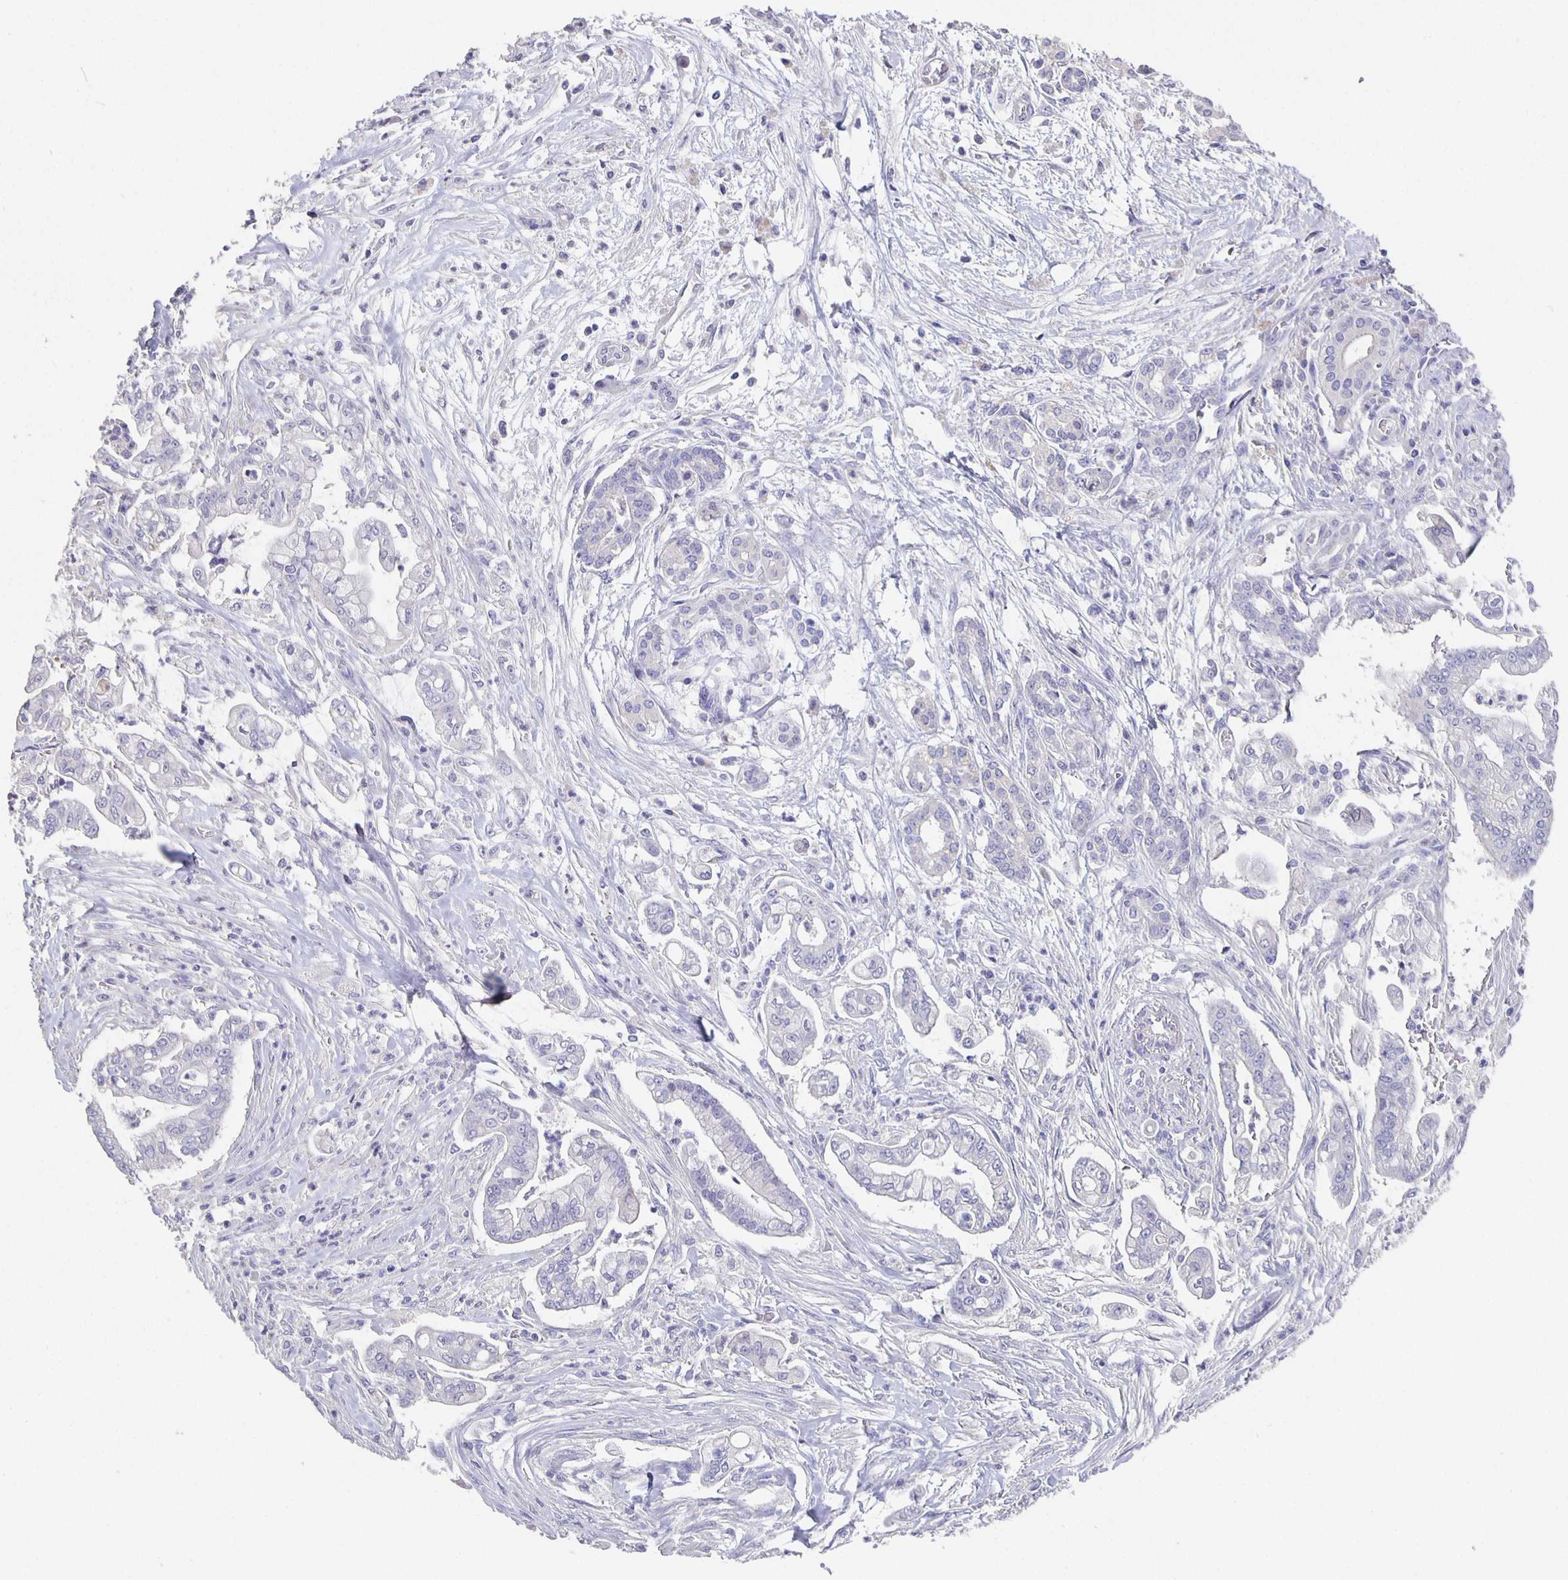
{"staining": {"intensity": "negative", "quantity": "none", "location": "none"}, "tissue": "pancreatic cancer", "cell_type": "Tumor cells", "image_type": "cancer", "snomed": [{"axis": "morphology", "description": "Adenocarcinoma, NOS"}, {"axis": "topography", "description": "Pancreas"}], "caption": "Tumor cells are negative for protein expression in human adenocarcinoma (pancreatic).", "gene": "CFAP74", "patient": {"sex": "female", "age": 69}}